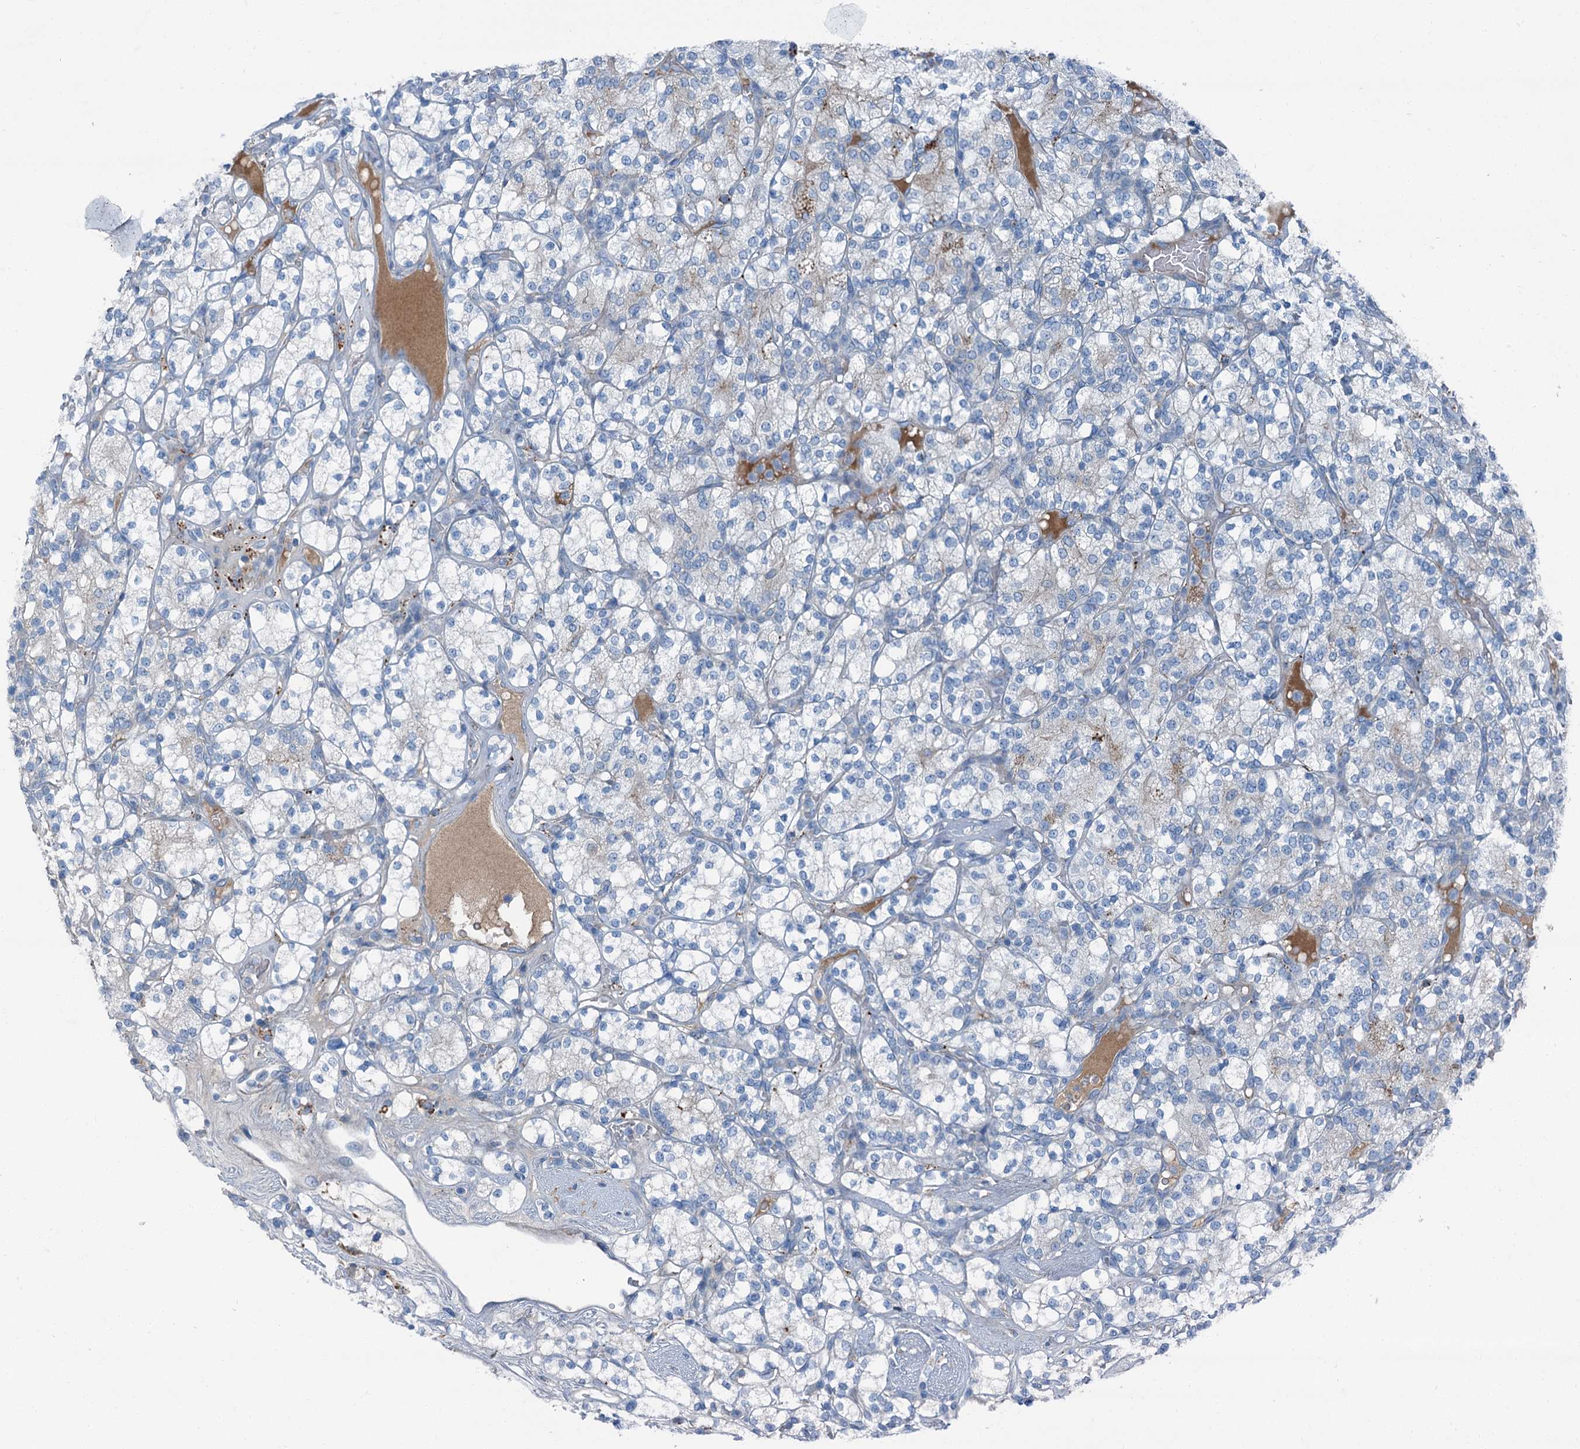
{"staining": {"intensity": "negative", "quantity": "none", "location": "none"}, "tissue": "renal cancer", "cell_type": "Tumor cells", "image_type": "cancer", "snomed": [{"axis": "morphology", "description": "Adenocarcinoma, NOS"}, {"axis": "topography", "description": "Kidney"}], "caption": "DAB (3,3'-diaminobenzidine) immunohistochemical staining of renal cancer displays no significant staining in tumor cells. (DAB (3,3'-diaminobenzidine) IHC with hematoxylin counter stain).", "gene": "AXL", "patient": {"sex": "male", "age": 77}}